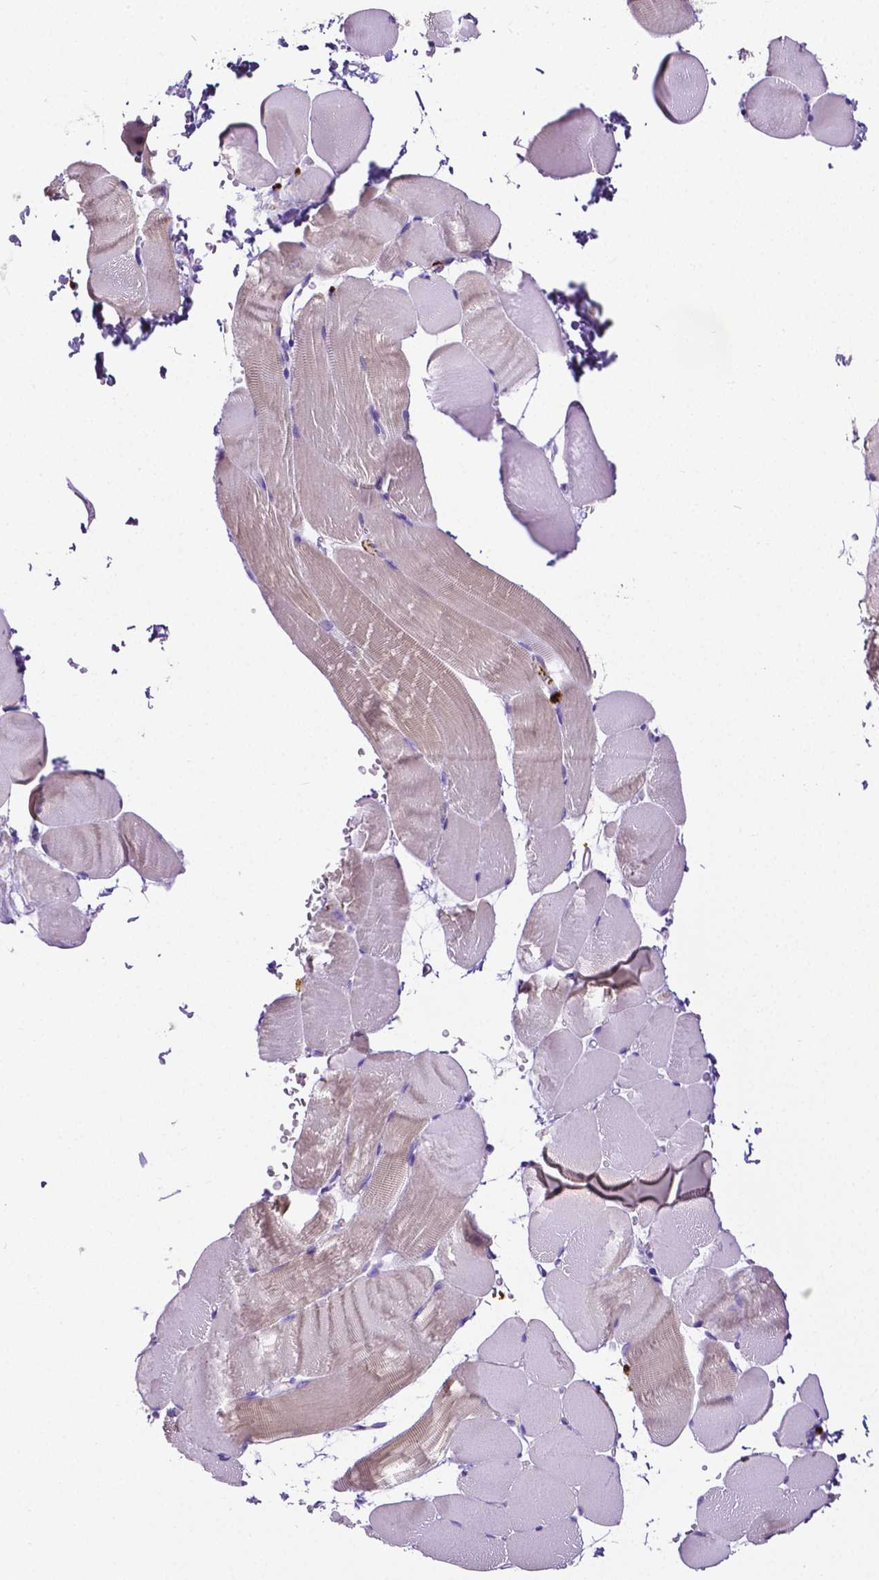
{"staining": {"intensity": "weak", "quantity": "<25%", "location": "cytoplasmic/membranous"}, "tissue": "skeletal muscle", "cell_type": "Myocytes", "image_type": "normal", "snomed": [{"axis": "morphology", "description": "Normal tissue, NOS"}, {"axis": "topography", "description": "Skeletal muscle"}], "caption": "IHC photomicrograph of normal skeletal muscle: skeletal muscle stained with DAB shows no significant protein positivity in myocytes. Brightfield microscopy of IHC stained with DAB (3,3'-diaminobenzidine) (brown) and hematoxylin (blue), captured at high magnification.", "gene": "MMP9", "patient": {"sex": "female", "age": 37}}